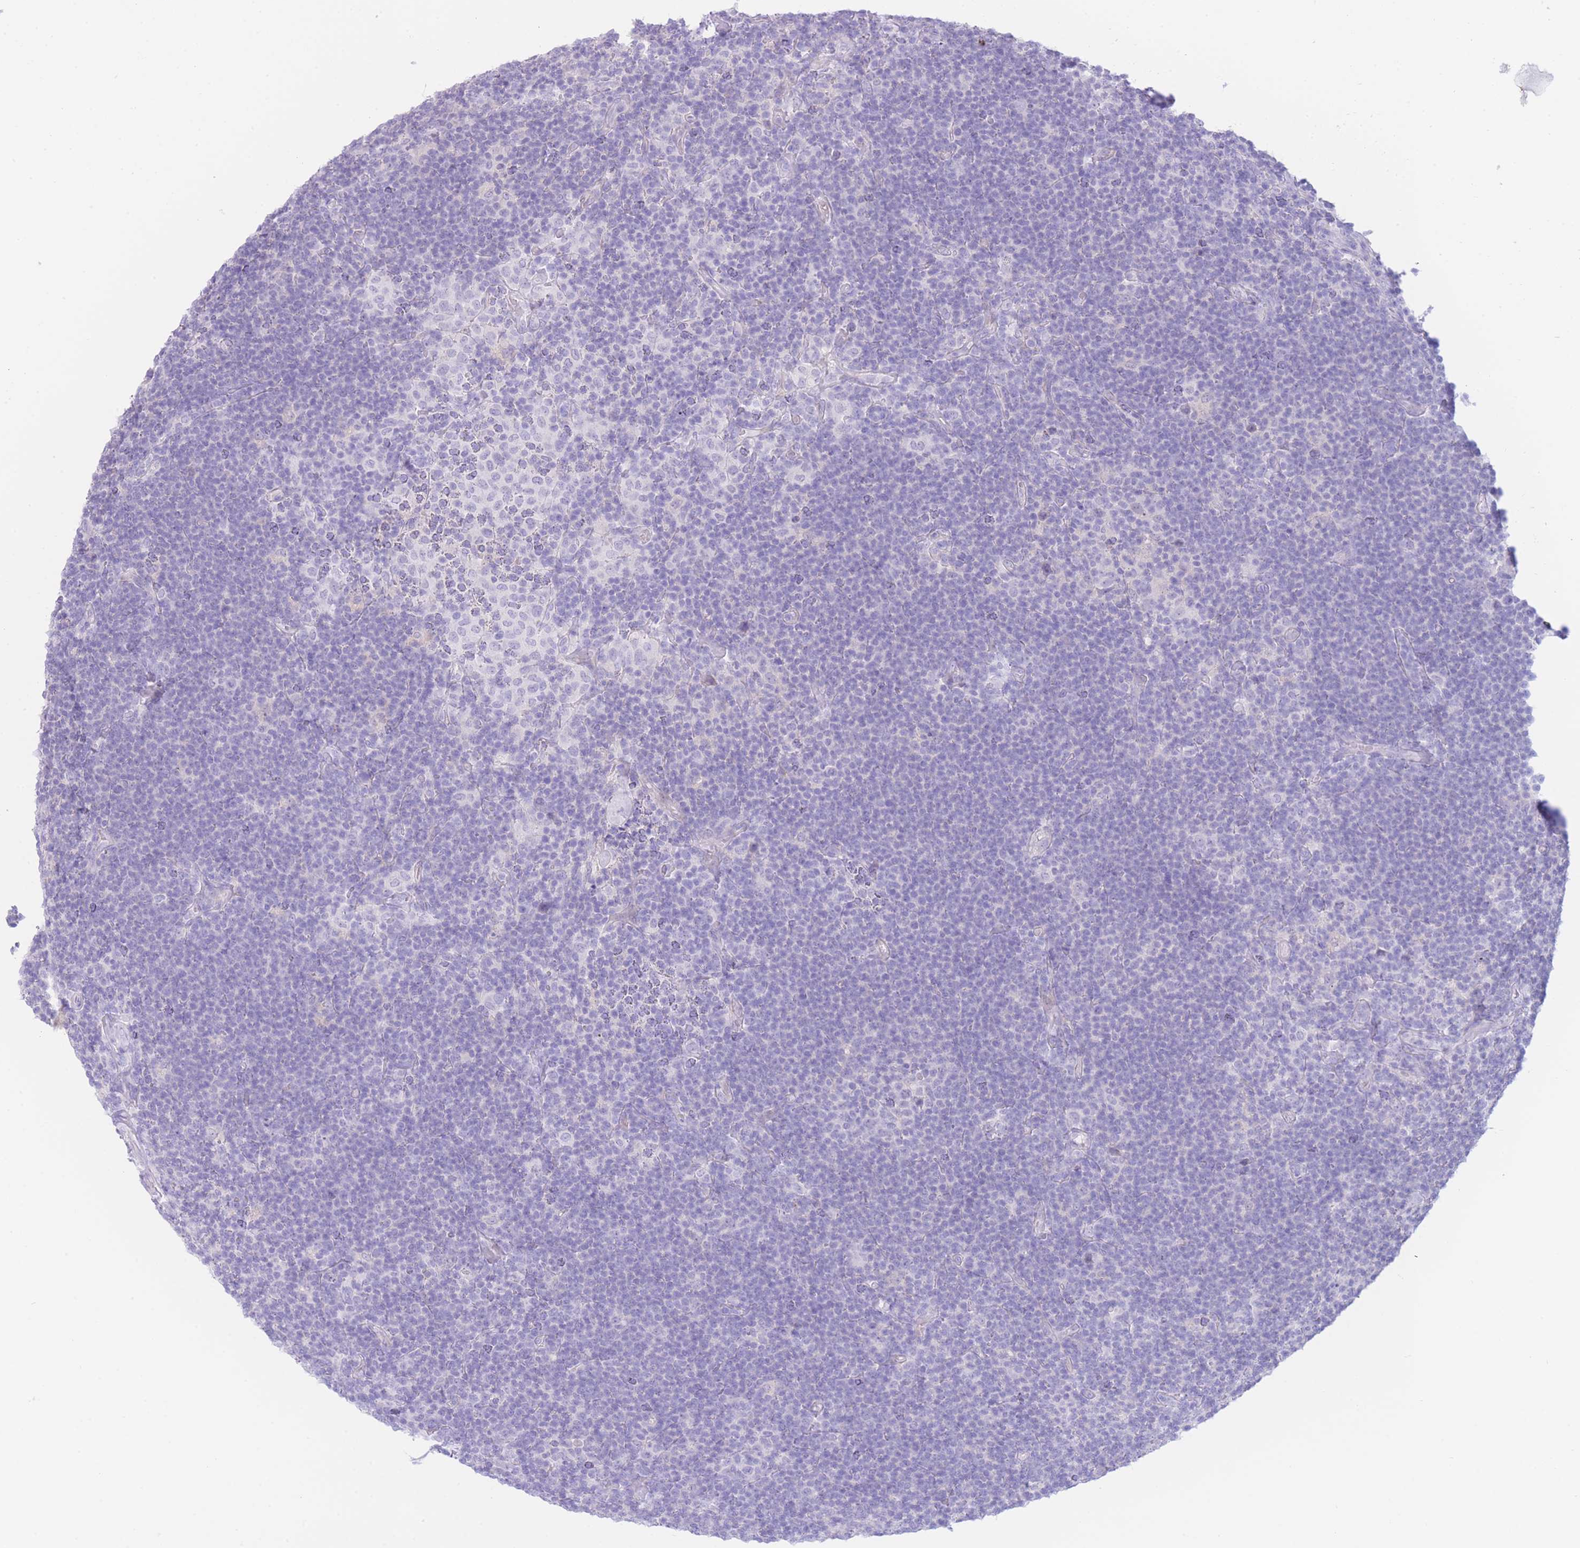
{"staining": {"intensity": "negative", "quantity": "none", "location": "none"}, "tissue": "lymphoma", "cell_type": "Tumor cells", "image_type": "cancer", "snomed": [{"axis": "morphology", "description": "Hodgkin's disease, NOS"}, {"axis": "topography", "description": "Lymph node"}], "caption": "Photomicrograph shows no protein positivity in tumor cells of Hodgkin's disease tissue.", "gene": "ZNF212", "patient": {"sex": "female", "age": 57}}